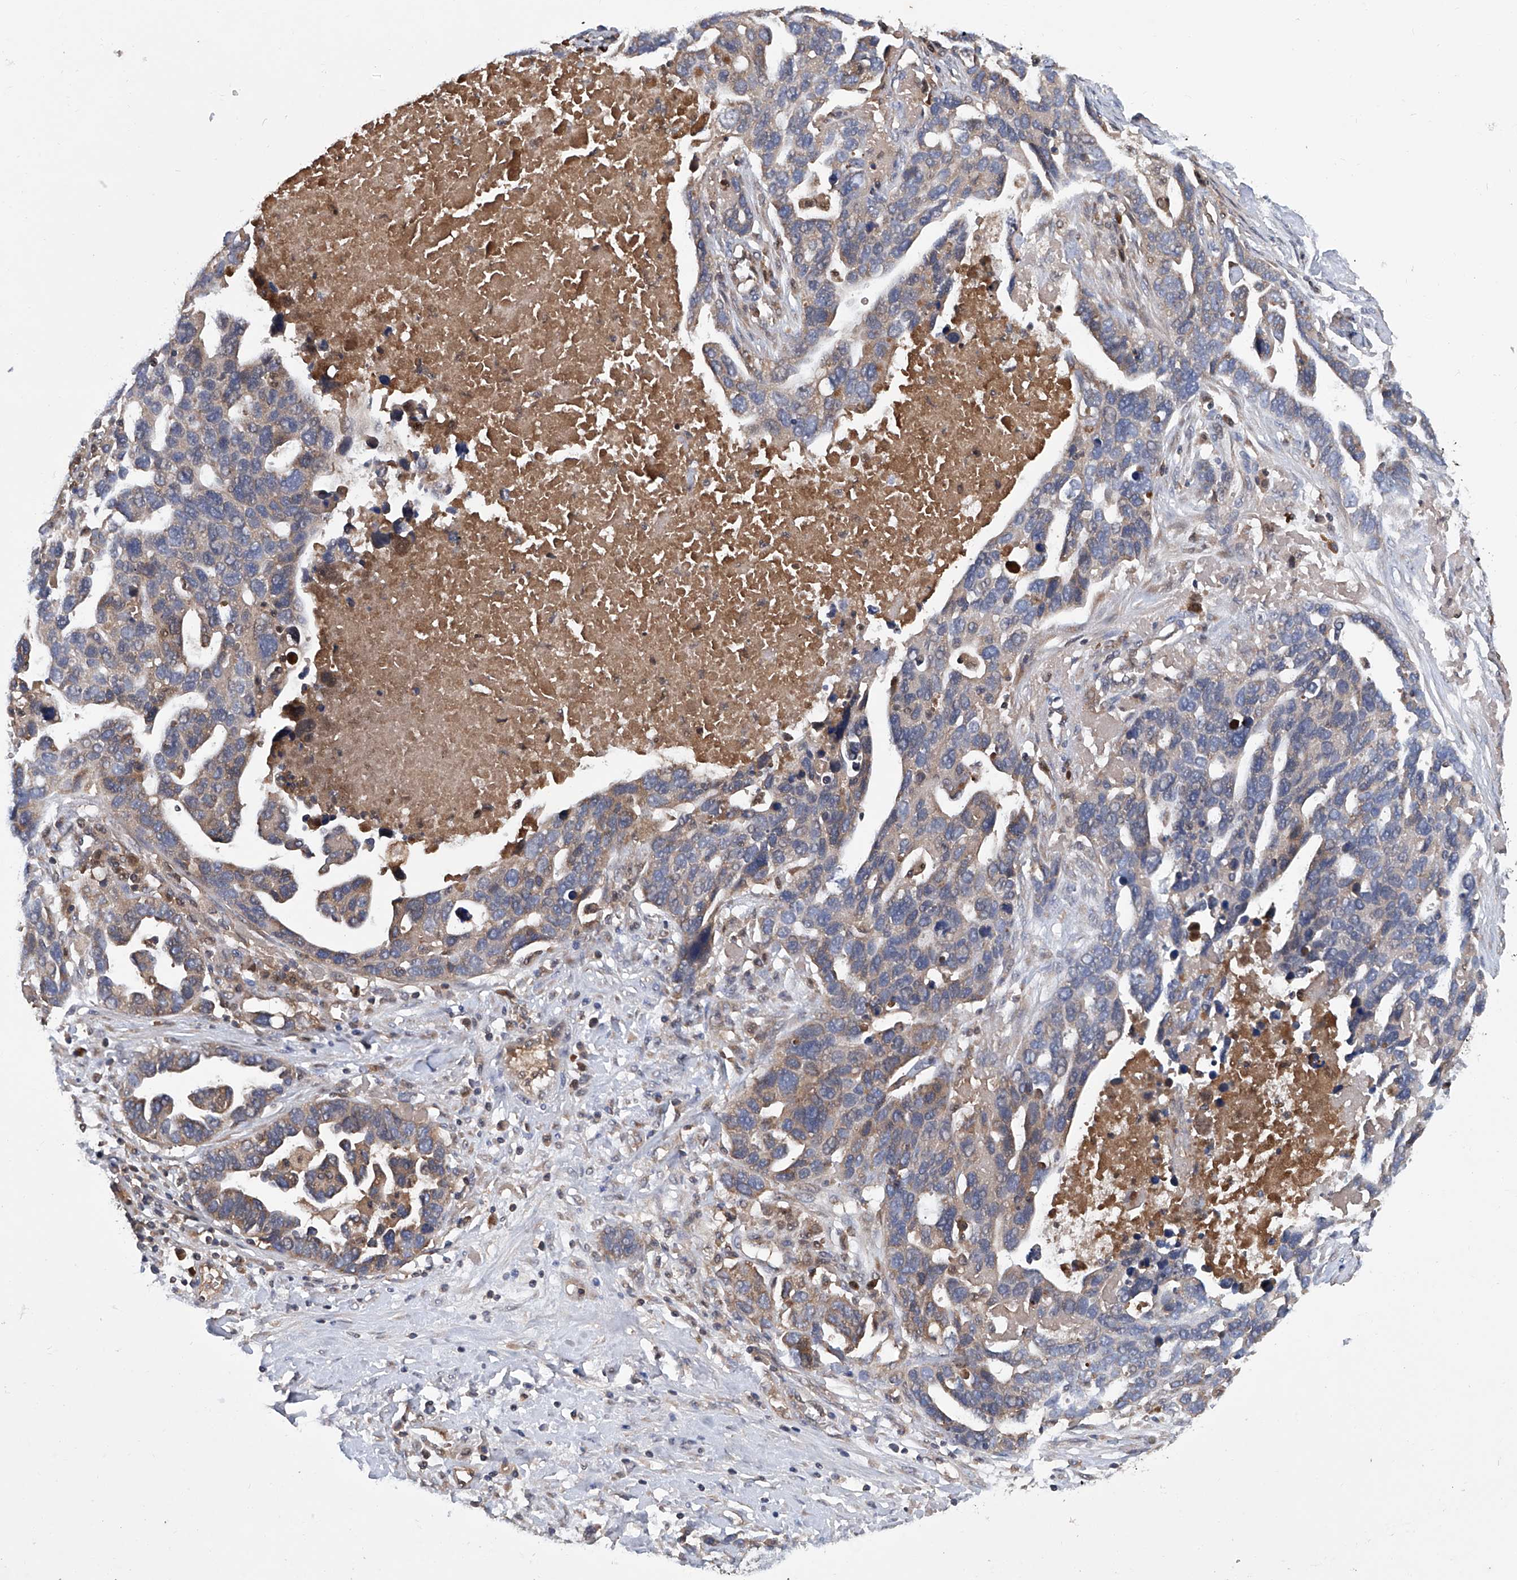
{"staining": {"intensity": "weak", "quantity": "25%-75%", "location": "cytoplasmic/membranous"}, "tissue": "ovarian cancer", "cell_type": "Tumor cells", "image_type": "cancer", "snomed": [{"axis": "morphology", "description": "Cystadenocarcinoma, serous, NOS"}, {"axis": "topography", "description": "Ovary"}], "caption": "Protein expression by immunohistochemistry reveals weak cytoplasmic/membranous positivity in approximately 25%-75% of tumor cells in ovarian cancer.", "gene": "ASCC3", "patient": {"sex": "female", "age": 54}}